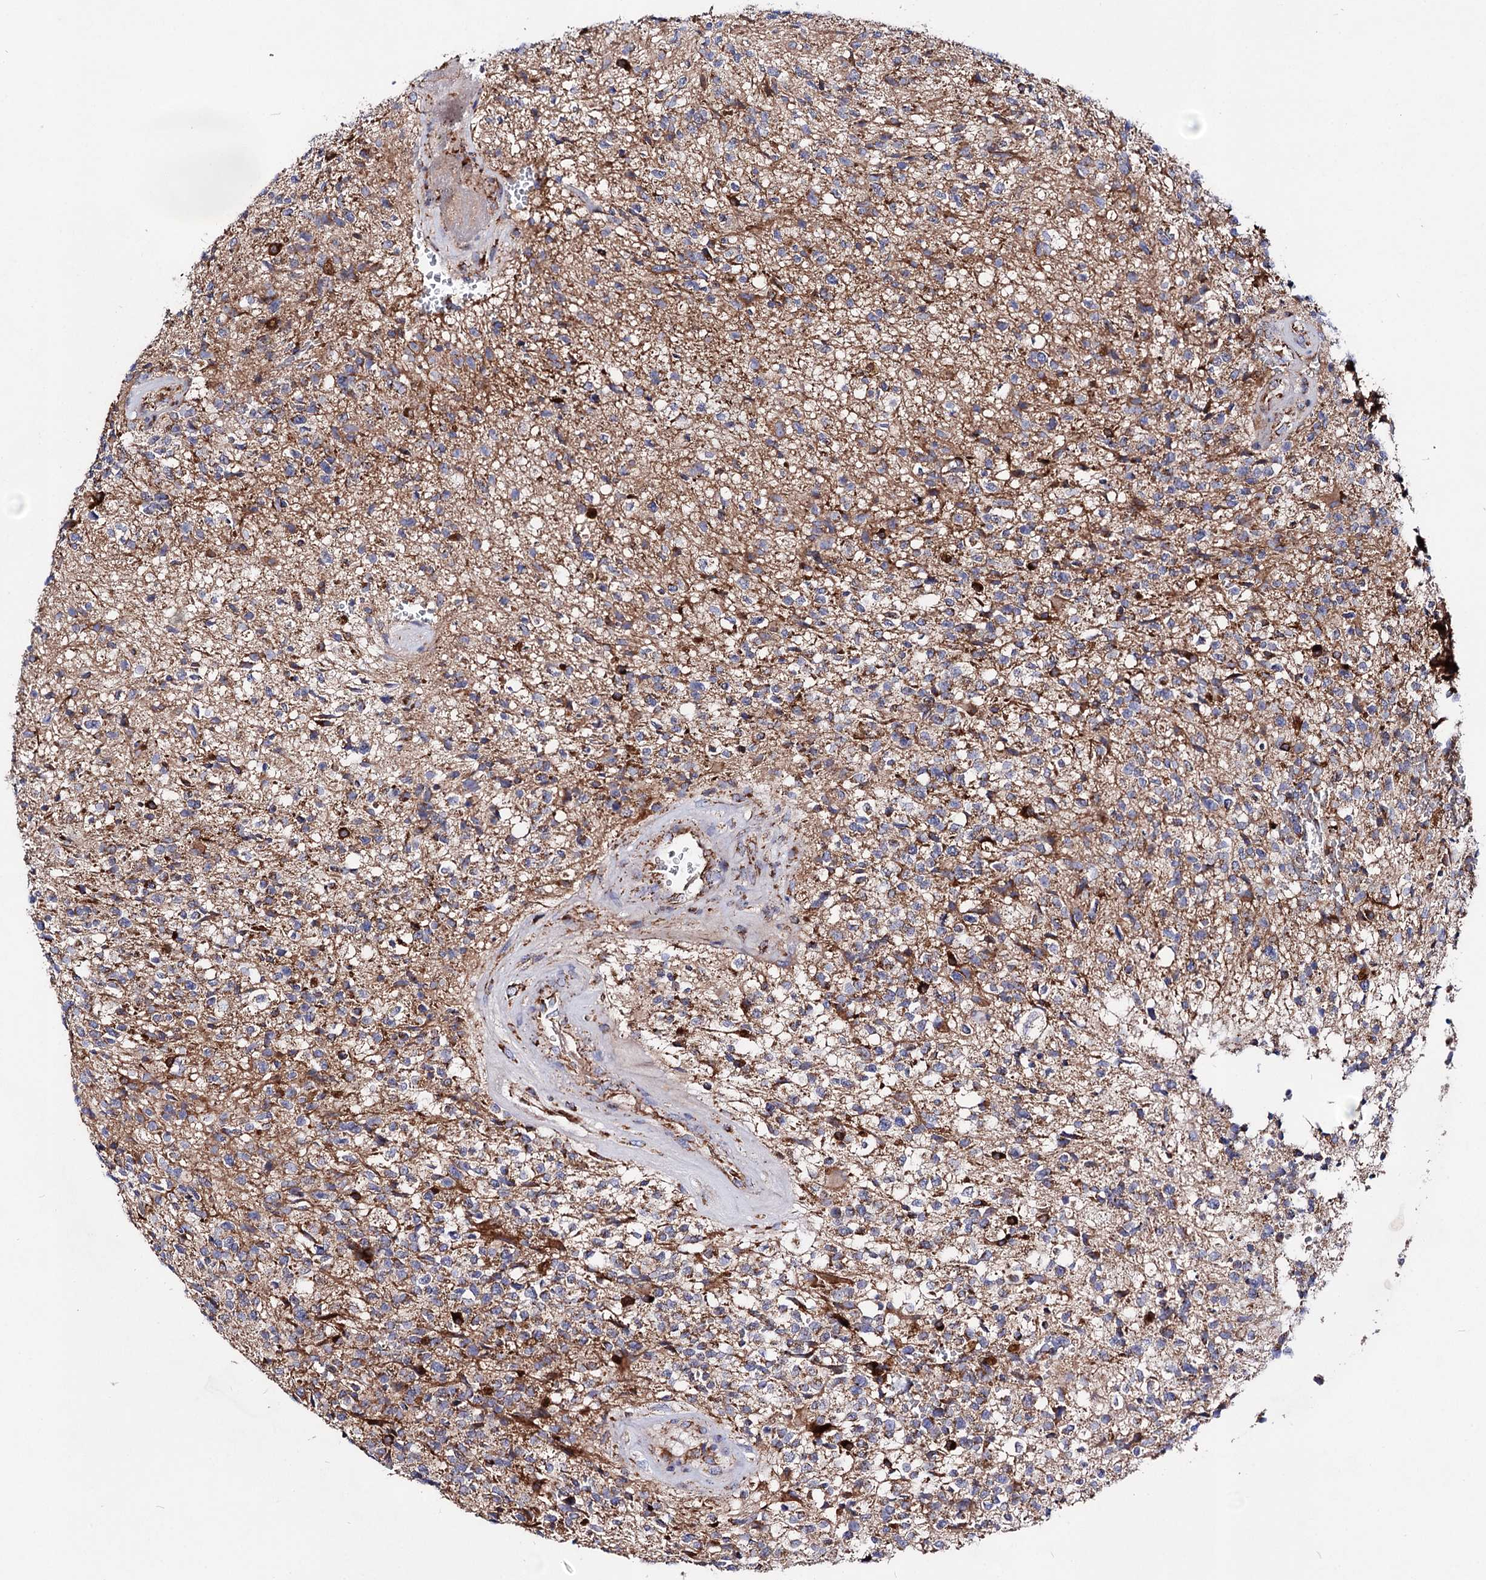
{"staining": {"intensity": "moderate", "quantity": "25%-75%", "location": "cytoplasmic/membranous"}, "tissue": "glioma", "cell_type": "Tumor cells", "image_type": "cancer", "snomed": [{"axis": "morphology", "description": "Glioma, malignant, High grade"}, {"axis": "topography", "description": "Brain"}], "caption": "Protein analysis of high-grade glioma (malignant) tissue demonstrates moderate cytoplasmic/membranous staining in approximately 25%-75% of tumor cells.", "gene": "ACAD9", "patient": {"sex": "male", "age": 56}}